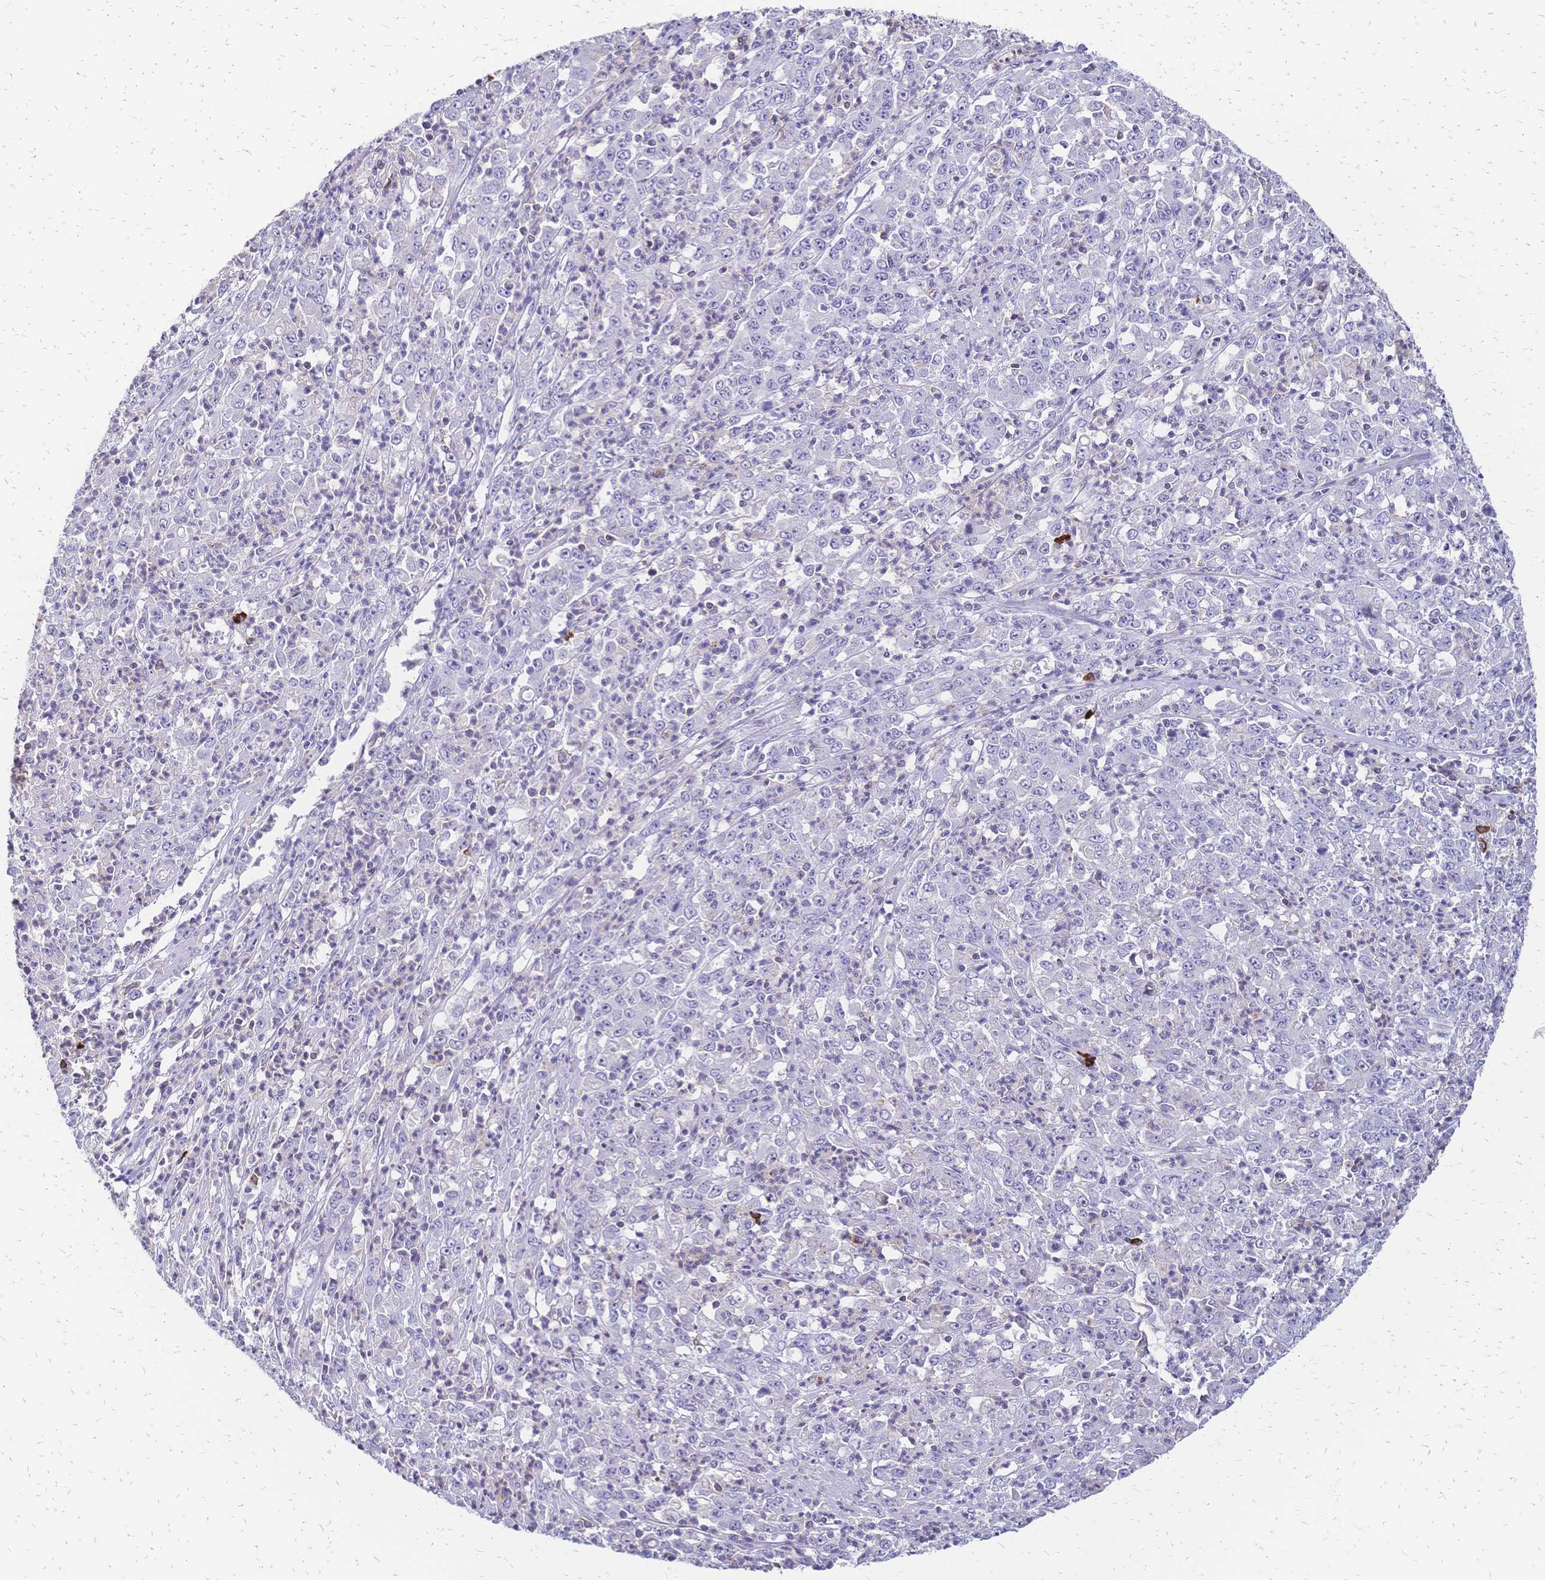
{"staining": {"intensity": "negative", "quantity": "none", "location": "none"}, "tissue": "stomach cancer", "cell_type": "Tumor cells", "image_type": "cancer", "snomed": [{"axis": "morphology", "description": "Adenocarcinoma, NOS"}, {"axis": "topography", "description": "Stomach, lower"}], "caption": "Tumor cells are negative for brown protein staining in stomach cancer (adenocarcinoma).", "gene": "IL2RA", "patient": {"sex": "female", "age": 71}}